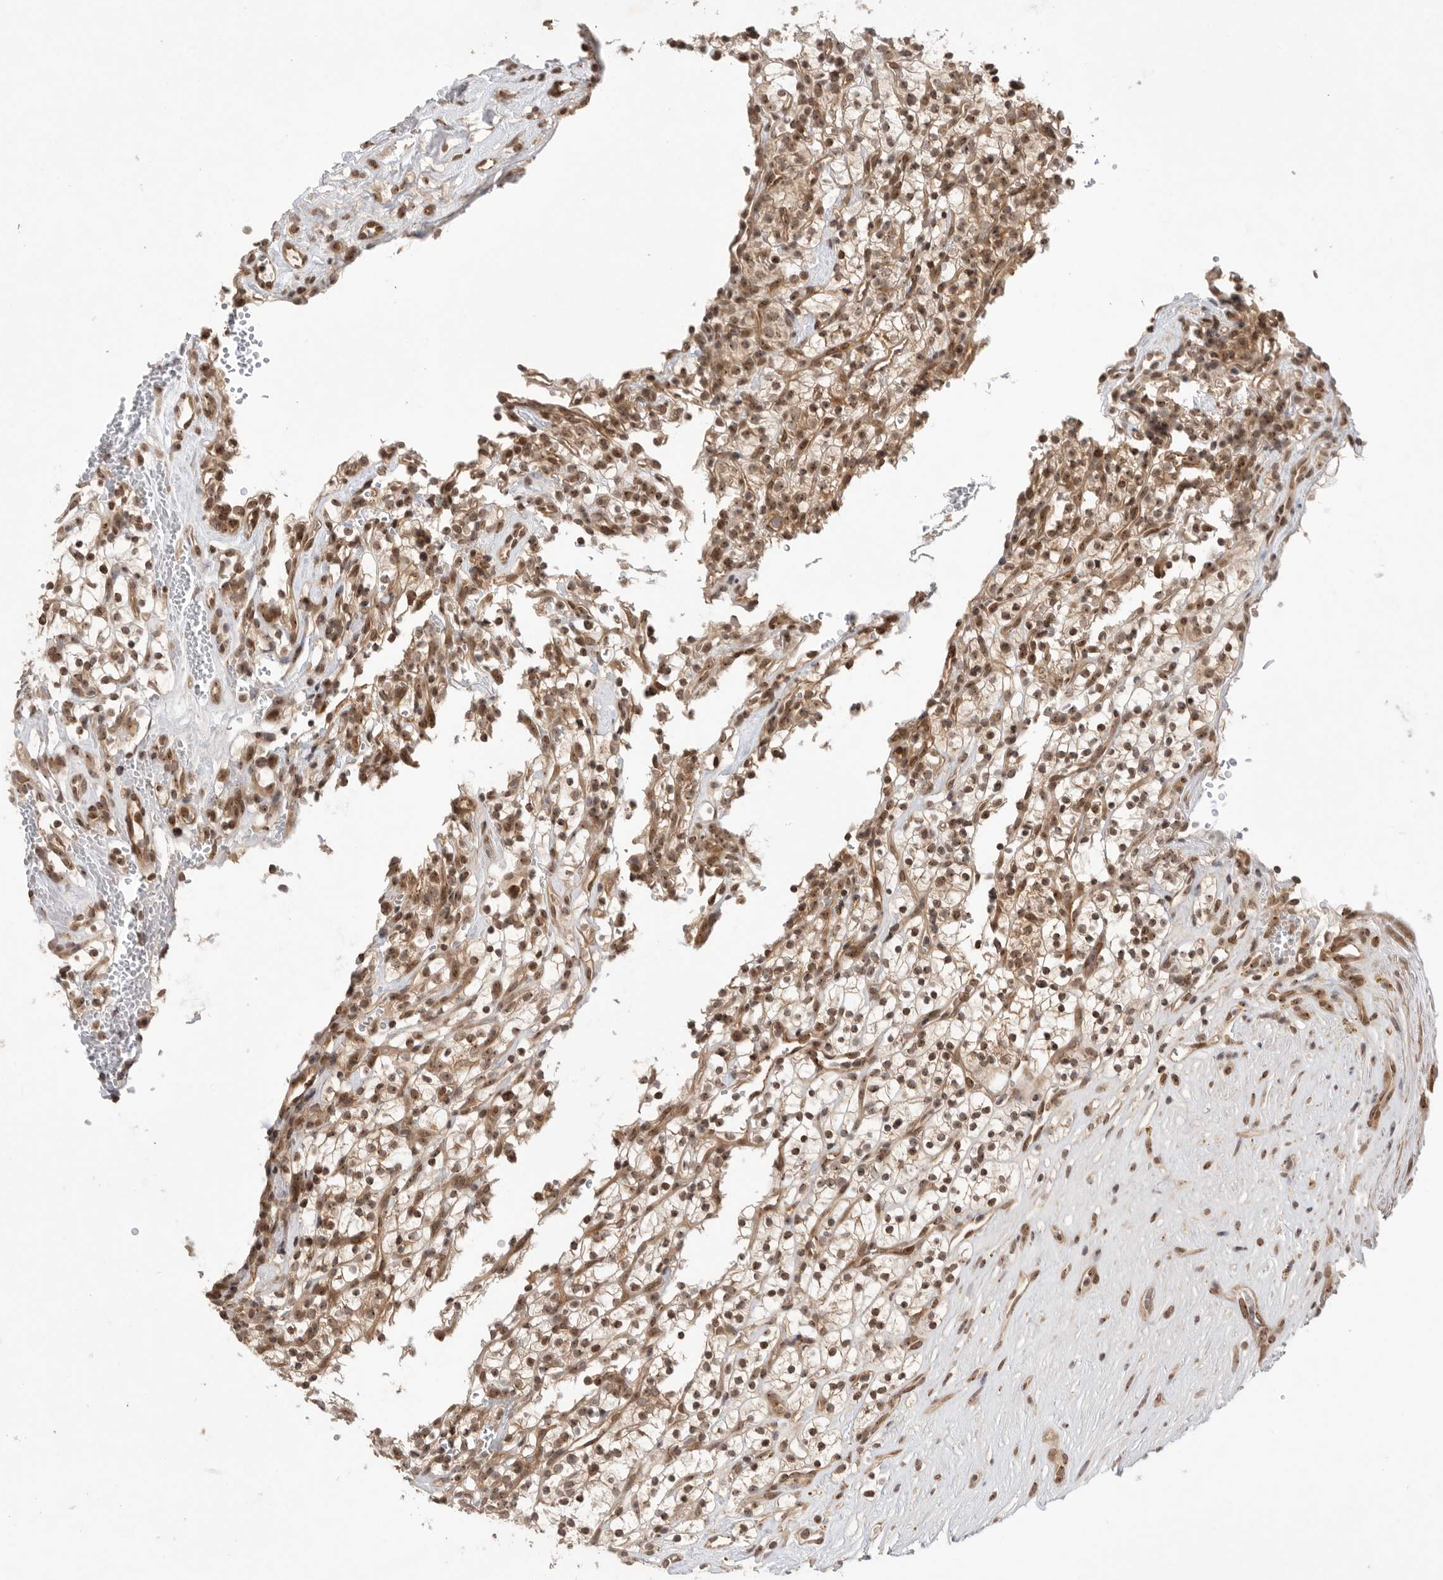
{"staining": {"intensity": "moderate", "quantity": ">75%", "location": "cytoplasmic/membranous,nuclear"}, "tissue": "renal cancer", "cell_type": "Tumor cells", "image_type": "cancer", "snomed": [{"axis": "morphology", "description": "Adenocarcinoma, NOS"}, {"axis": "topography", "description": "Kidney"}], "caption": "Human renal adenocarcinoma stained for a protein (brown) reveals moderate cytoplasmic/membranous and nuclear positive staining in about >75% of tumor cells.", "gene": "LEMD3", "patient": {"sex": "female", "age": 57}}